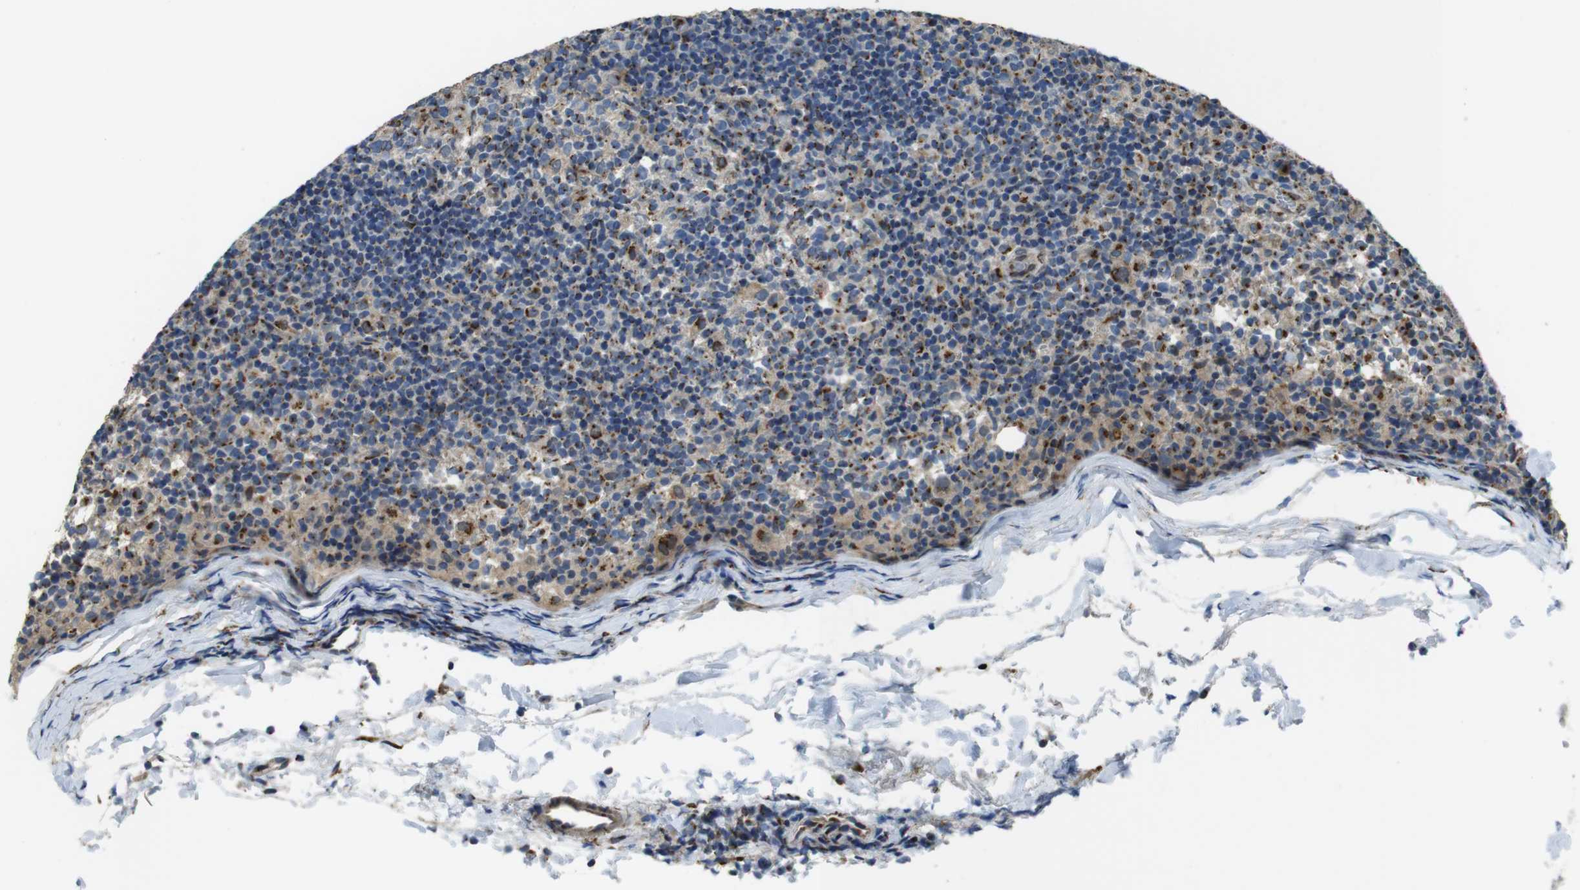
{"staining": {"intensity": "weak", "quantity": "25%-75%", "location": "cytoplasmic/membranous"}, "tissue": "lymph node", "cell_type": "Germinal center cells", "image_type": "normal", "snomed": [{"axis": "morphology", "description": "Normal tissue, NOS"}, {"axis": "morphology", "description": "Inflammation, NOS"}, {"axis": "topography", "description": "Lymph node"}], "caption": "Lymph node stained for a protein reveals weak cytoplasmic/membranous positivity in germinal center cells. Immunohistochemistry stains the protein of interest in brown and the nuclei are stained blue.", "gene": "RAB6A", "patient": {"sex": "male", "age": 55}}